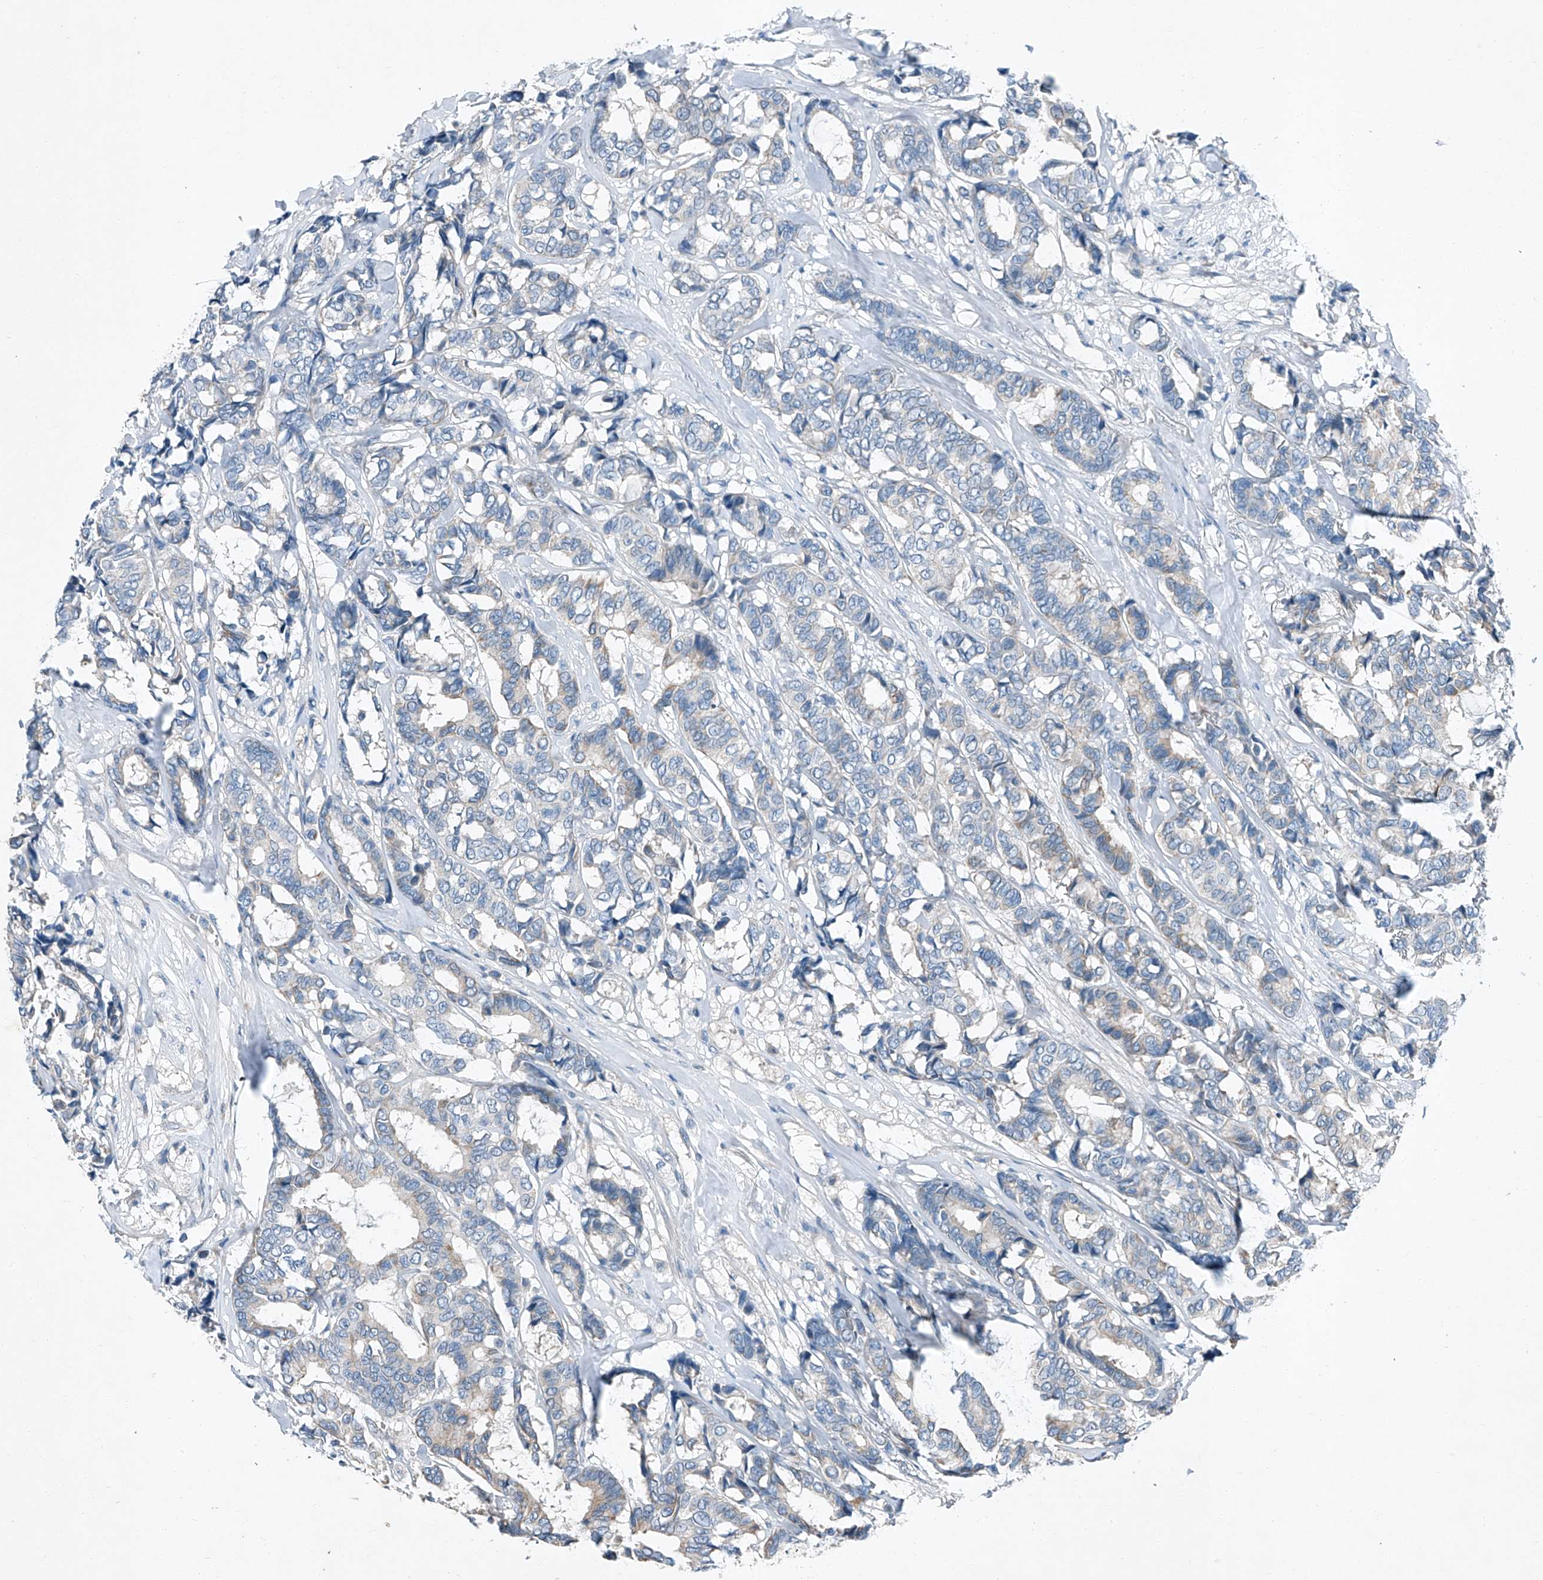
{"staining": {"intensity": "negative", "quantity": "none", "location": "none"}, "tissue": "breast cancer", "cell_type": "Tumor cells", "image_type": "cancer", "snomed": [{"axis": "morphology", "description": "Duct carcinoma"}, {"axis": "topography", "description": "Breast"}], "caption": "DAB (3,3'-diaminobenzidine) immunohistochemical staining of breast intraductal carcinoma displays no significant positivity in tumor cells.", "gene": "MDGA1", "patient": {"sex": "female", "age": 87}}